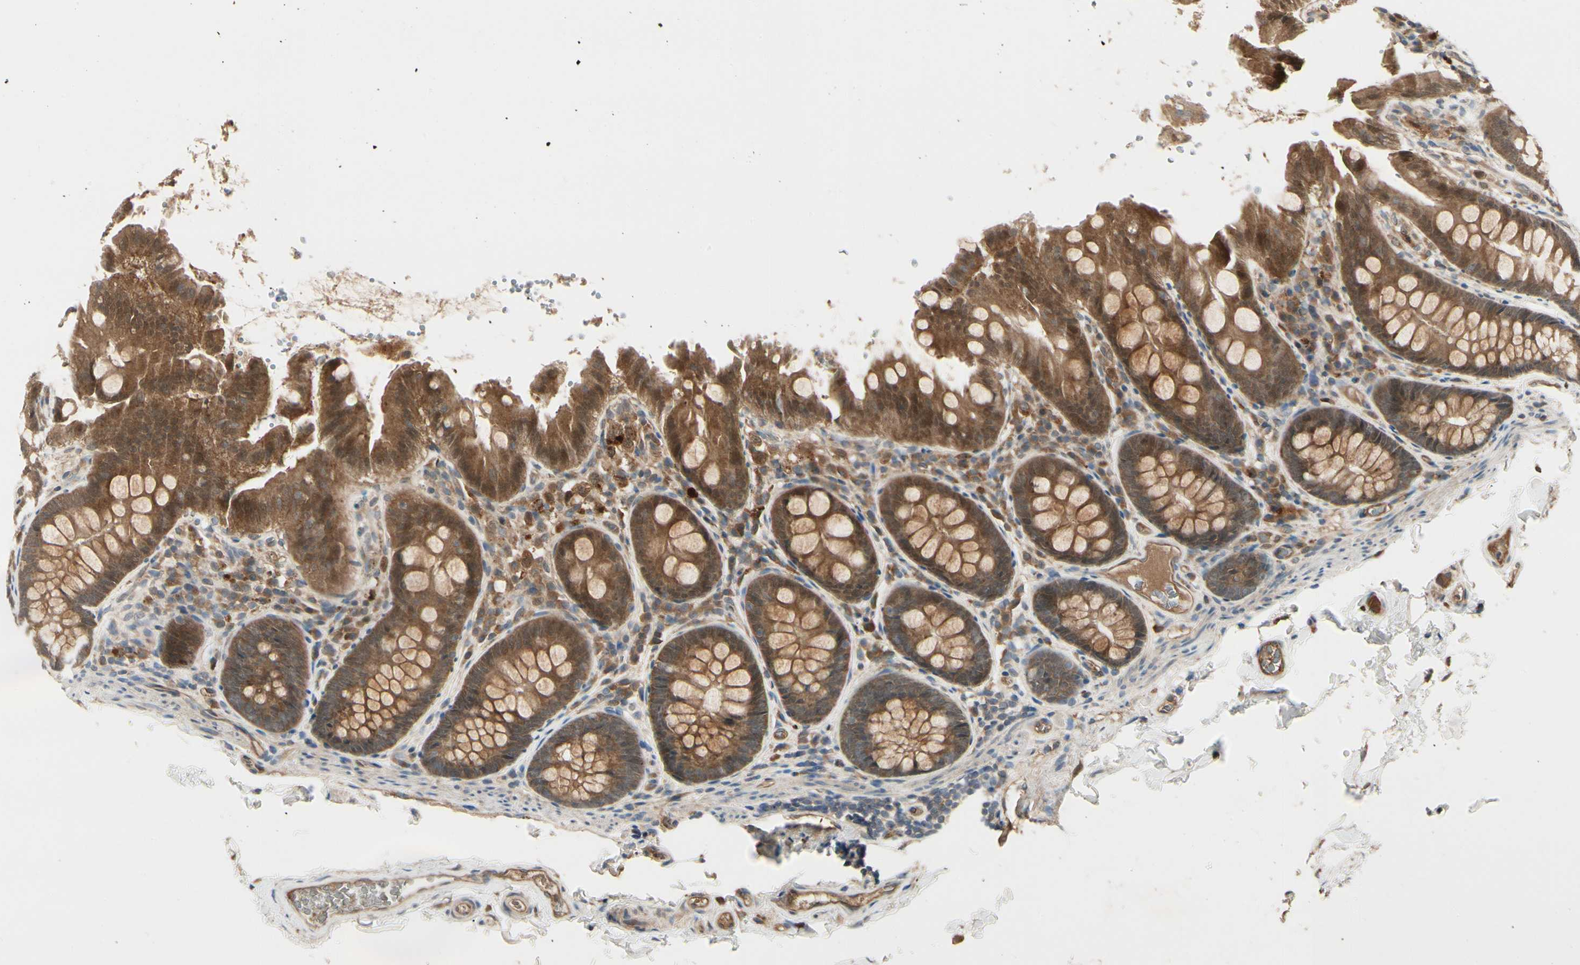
{"staining": {"intensity": "moderate", "quantity": ">75%", "location": "cytoplasmic/membranous"}, "tissue": "colon", "cell_type": "Endothelial cells", "image_type": "normal", "snomed": [{"axis": "morphology", "description": "Normal tissue, NOS"}, {"axis": "topography", "description": "Colon"}], "caption": "Immunohistochemical staining of benign human colon exhibits >75% levels of moderate cytoplasmic/membranous protein expression in approximately >75% of endothelial cells. Nuclei are stained in blue.", "gene": "RNF14", "patient": {"sex": "female", "age": 61}}